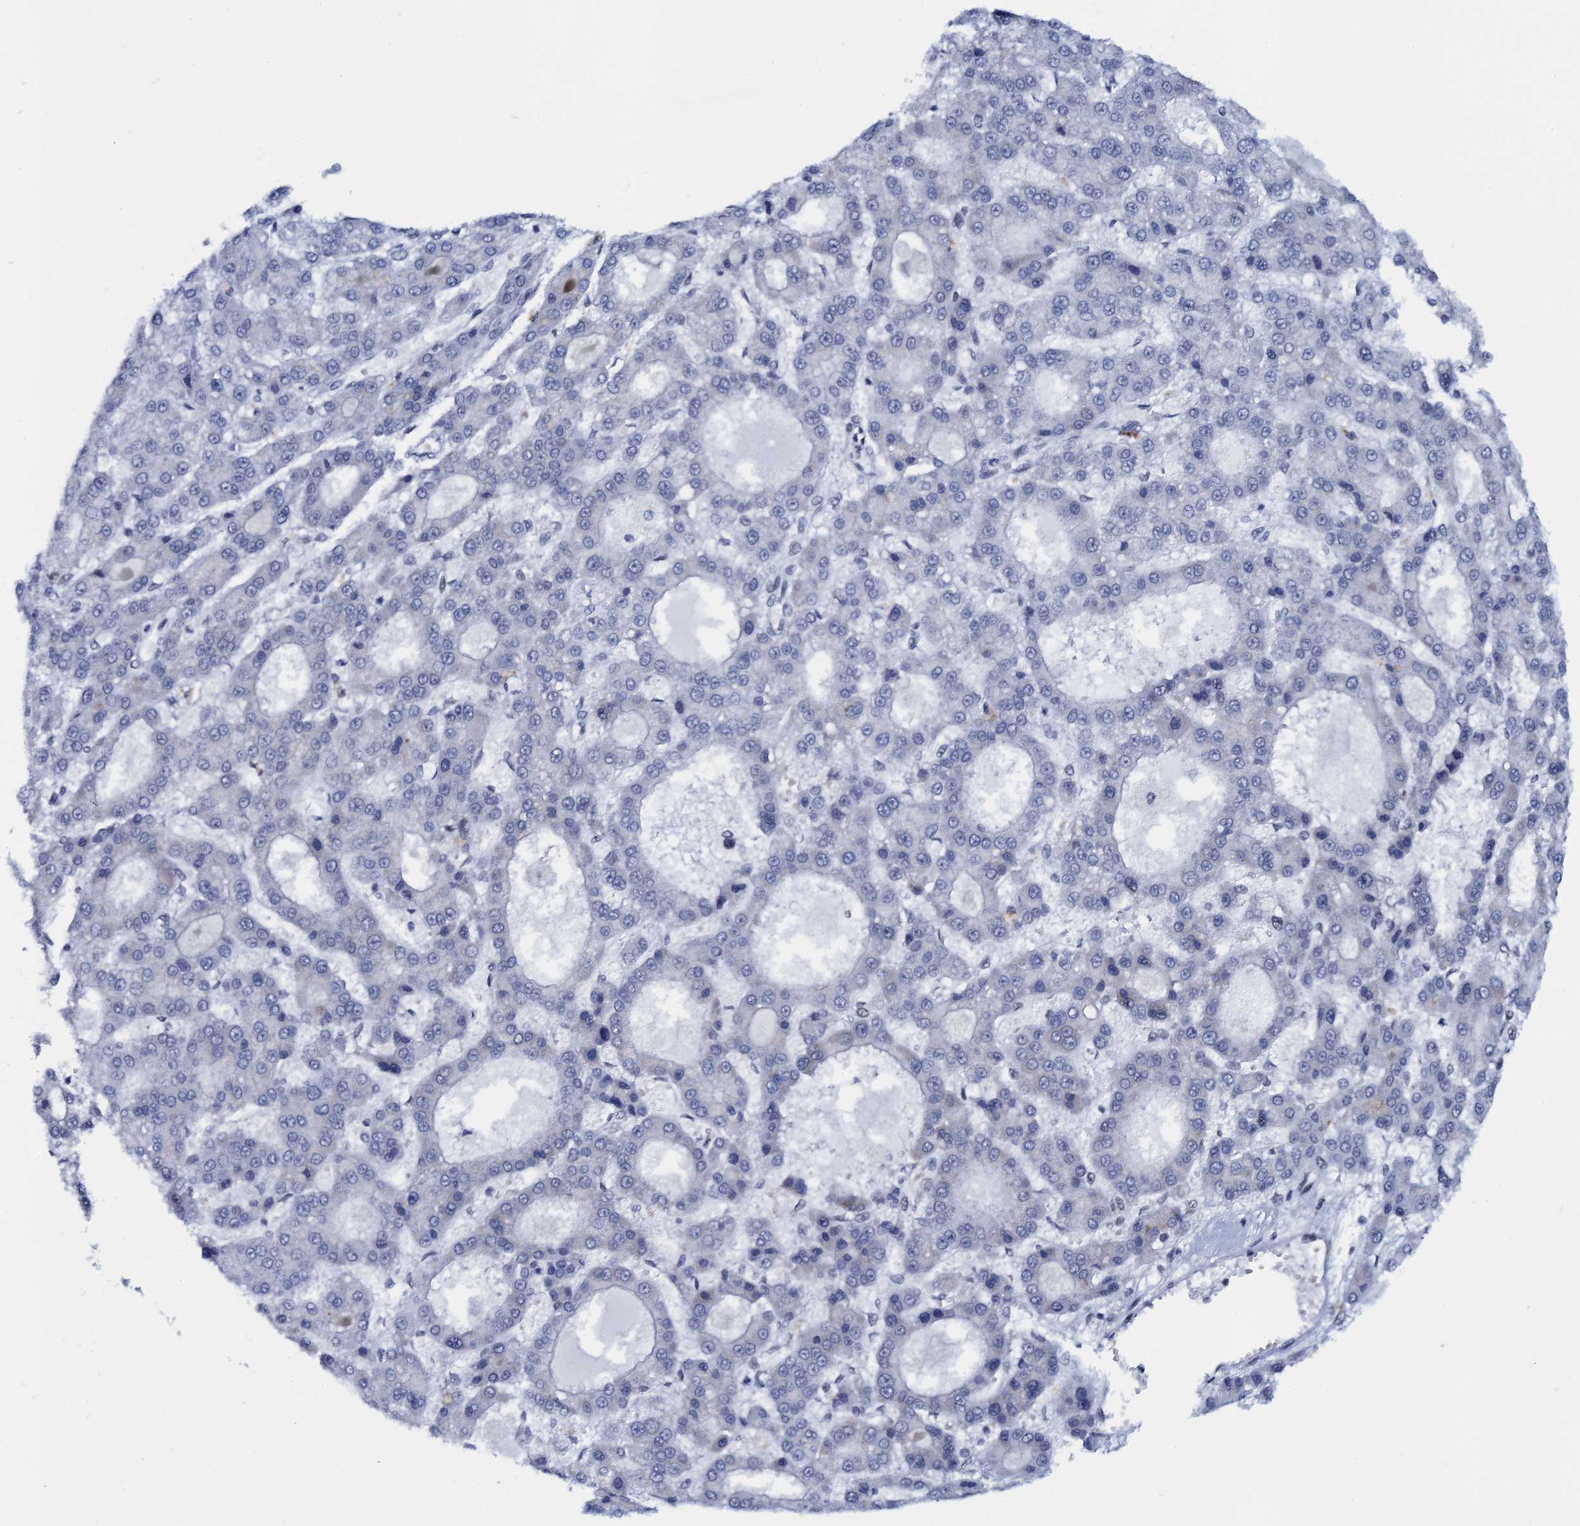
{"staining": {"intensity": "negative", "quantity": "none", "location": "none"}, "tissue": "liver cancer", "cell_type": "Tumor cells", "image_type": "cancer", "snomed": [{"axis": "morphology", "description": "Carcinoma, Hepatocellular, NOS"}, {"axis": "topography", "description": "Liver"}], "caption": "The micrograph shows no staining of tumor cells in liver hepatocellular carcinoma.", "gene": "HNRNPUL2", "patient": {"sex": "male", "age": 70}}